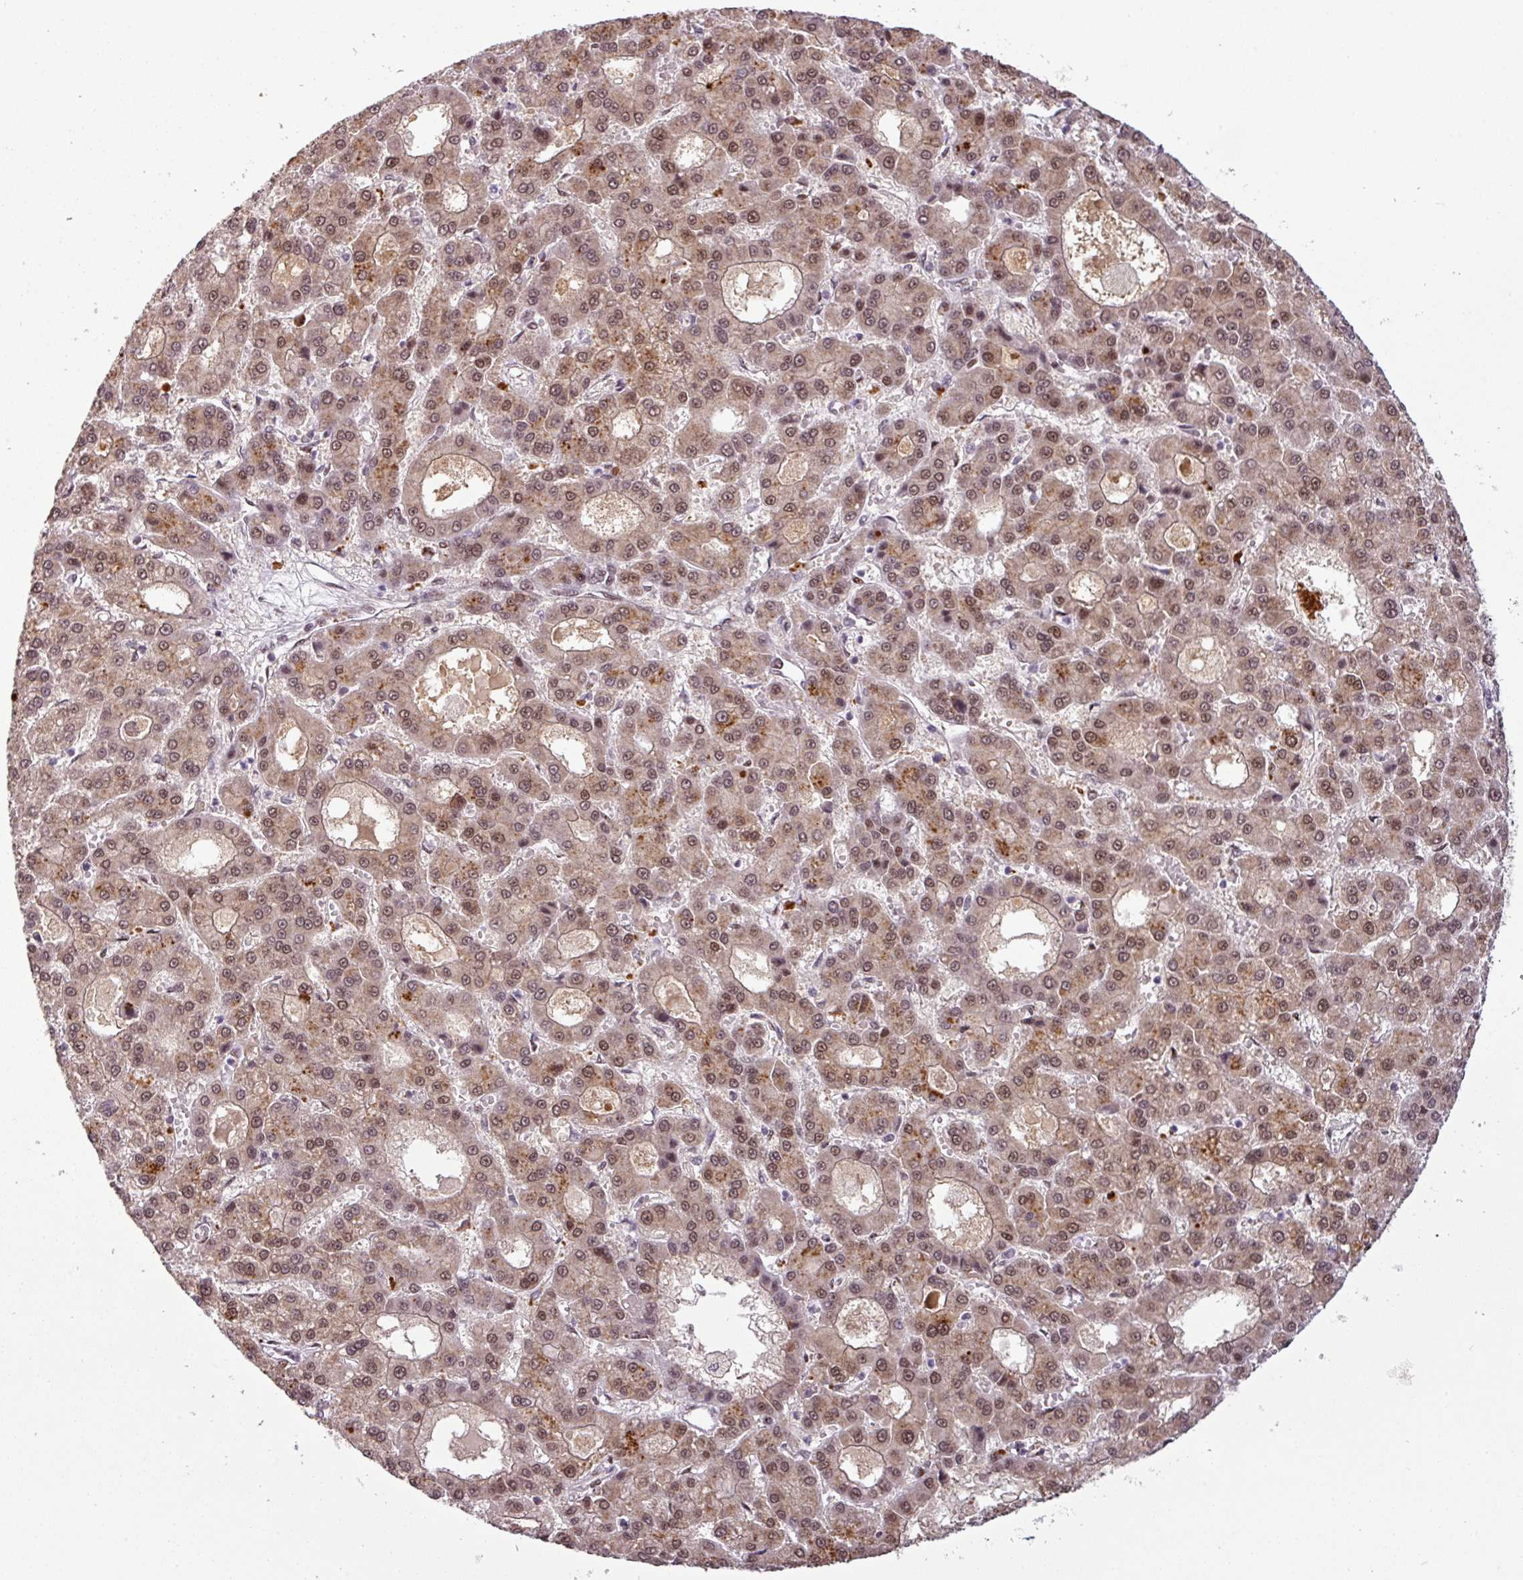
{"staining": {"intensity": "moderate", "quantity": ">75%", "location": "cytoplasmic/membranous,nuclear"}, "tissue": "liver cancer", "cell_type": "Tumor cells", "image_type": "cancer", "snomed": [{"axis": "morphology", "description": "Carcinoma, Hepatocellular, NOS"}, {"axis": "topography", "description": "Liver"}], "caption": "Protein expression analysis of liver hepatocellular carcinoma displays moderate cytoplasmic/membranous and nuclear expression in approximately >75% of tumor cells.", "gene": "IRF2BPL", "patient": {"sex": "male", "age": 70}}